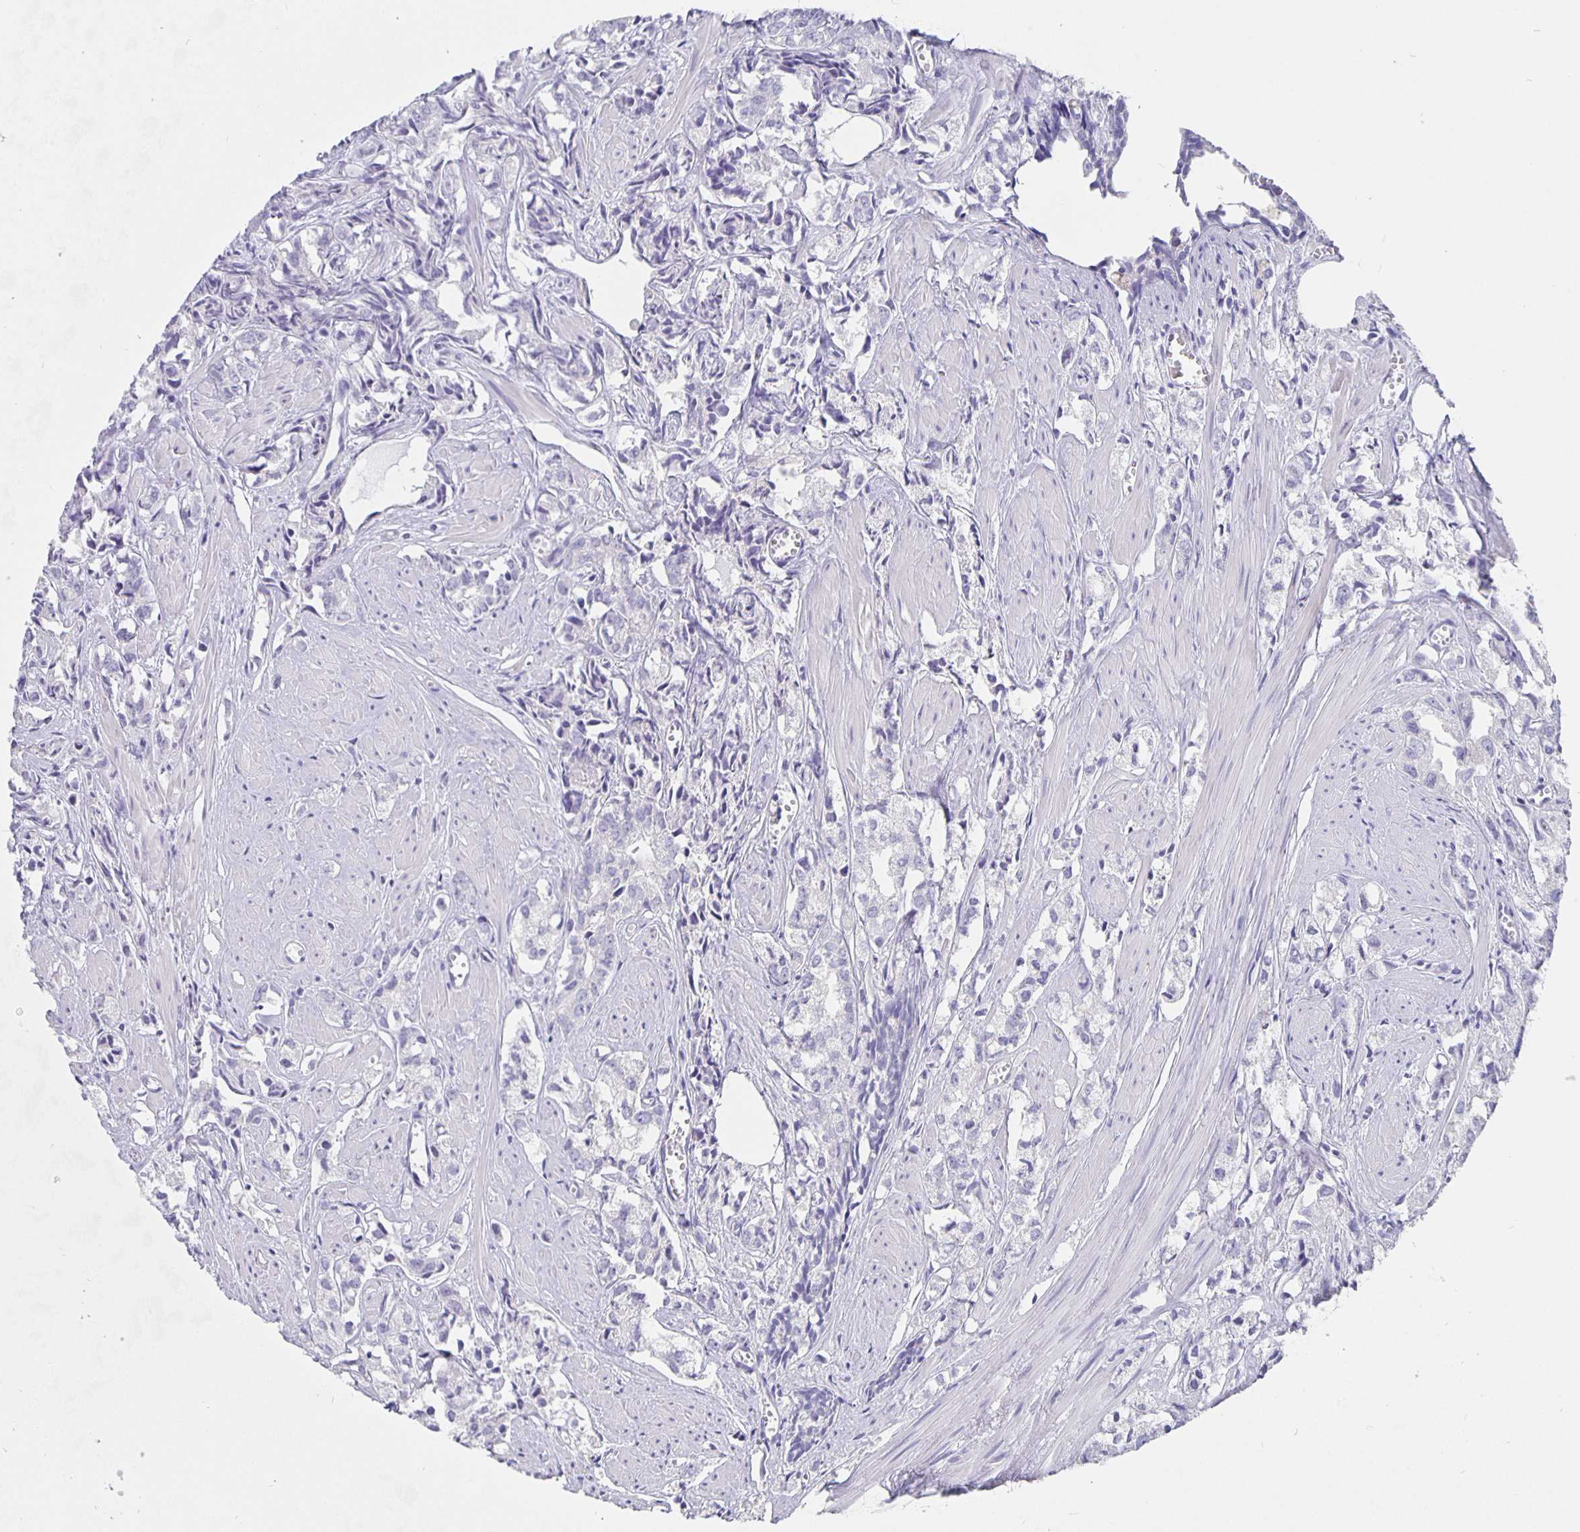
{"staining": {"intensity": "negative", "quantity": "none", "location": "none"}, "tissue": "prostate cancer", "cell_type": "Tumor cells", "image_type": "cancer", "snomed": [{"axis": "morphology", "description": "Adenocarcinoma, High grade"}, {"axis": "topography", "description": "Prostate"}], "caption": "Prostate cancer (high-grade adenocarcinoma) stained for a protein using IHC shows no staining tumor cells.", "gene": "CFAP74", "patient": {"sex": "male", "age": 58}}